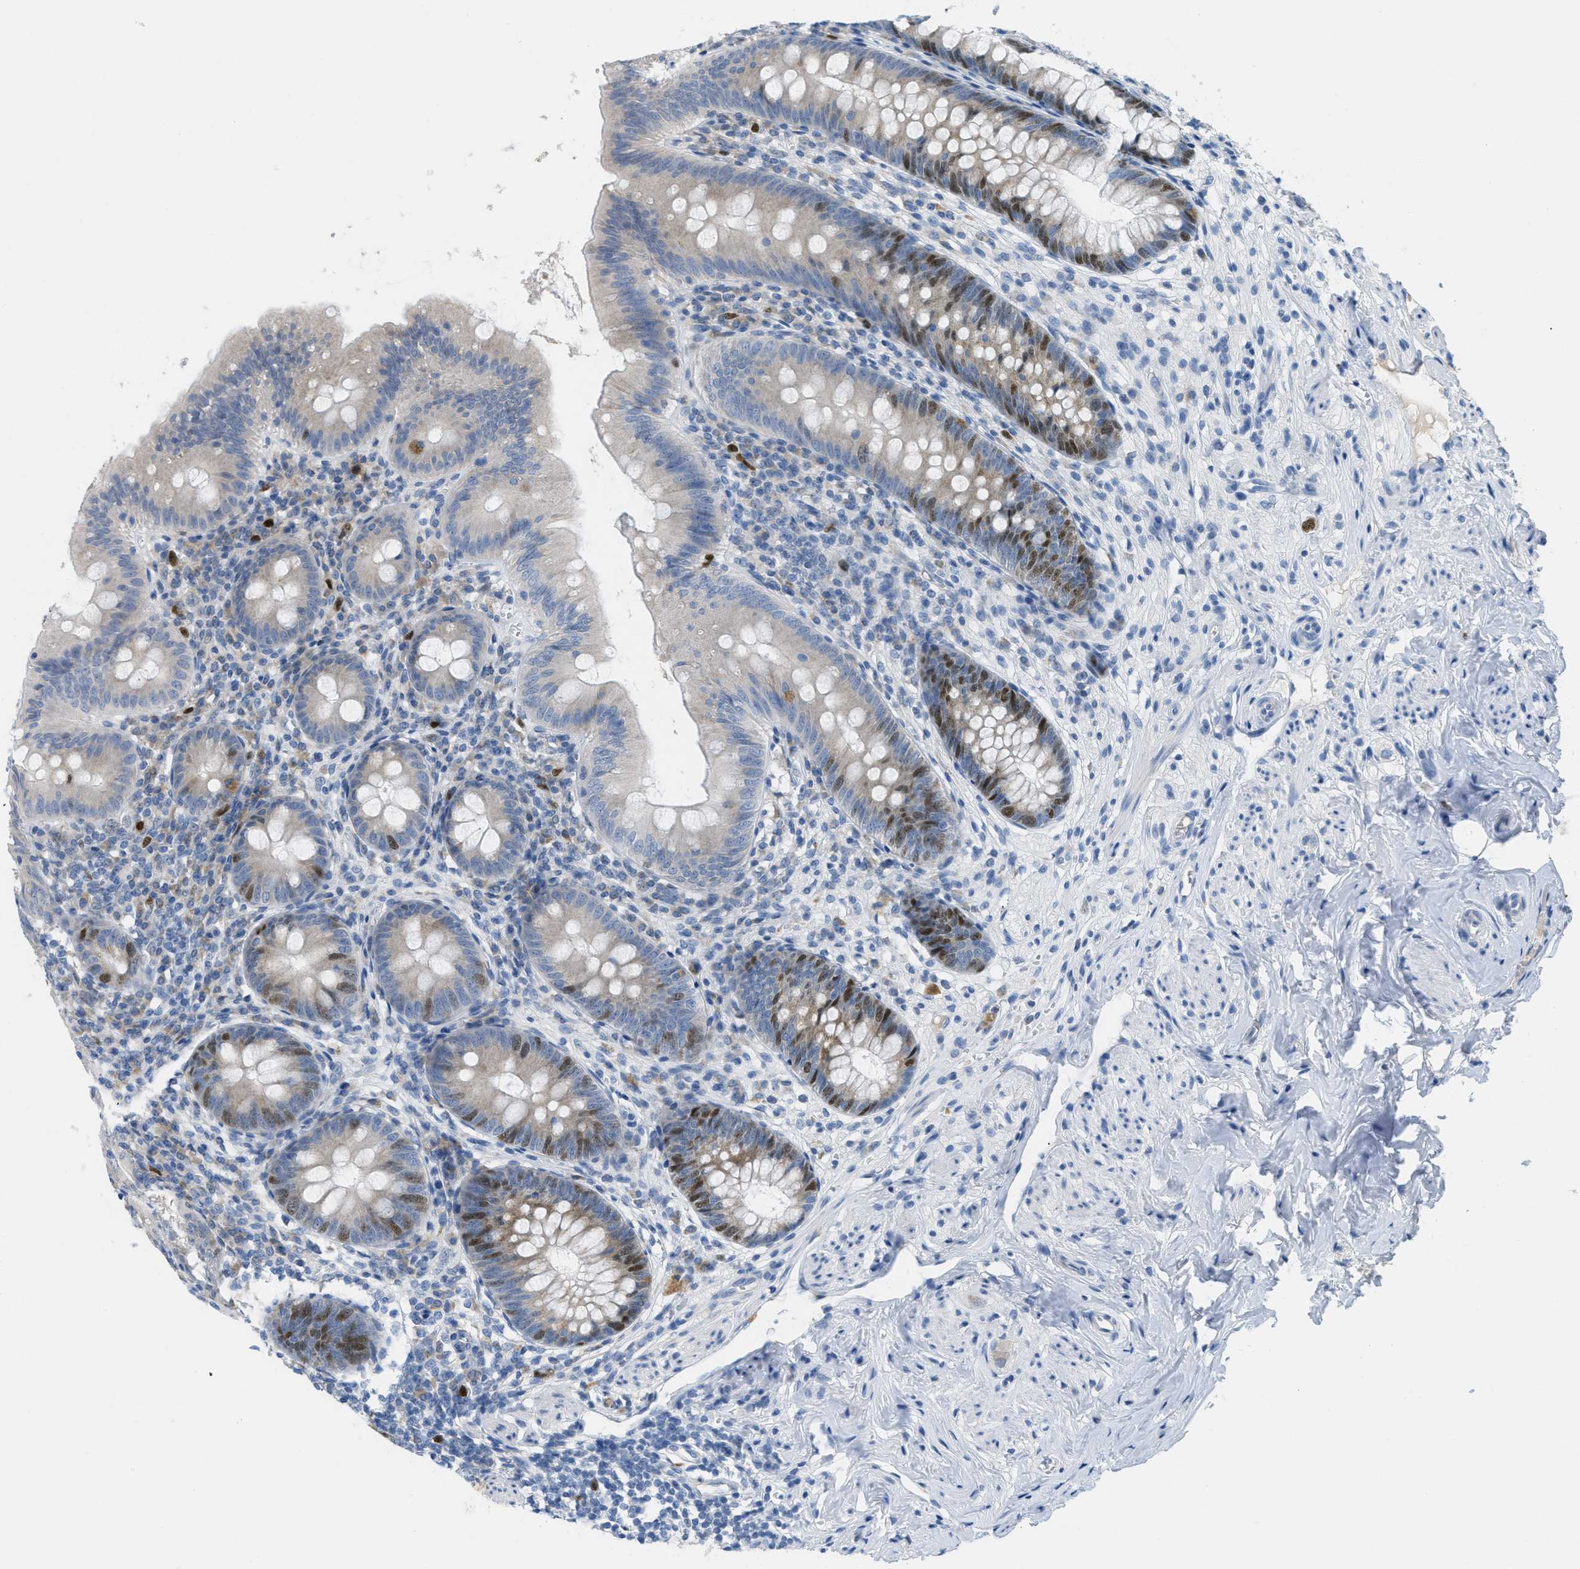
{"staining": {"intensity": "moderate", "quantity": "<25%", "location": "cytoplasmic/membranous,nuclear"}, "tissue": "appendix", "cell_type": "Glandular cells", "image_type": "normal", "snomed": [{"axis": "morphology", "description": "Normal tissue, NOS"}, {"axis": "topography", "description": "Appendix"}], "caption": "This is a histology image of immunohistochemistry (IHC) staining of unremarkable appendix, which shows moderate staining in the cytoplasmic/membranous,nuclear of glandular cells.", "gene": "ORC6", "patient": {"sex": "male", "age": 56}}